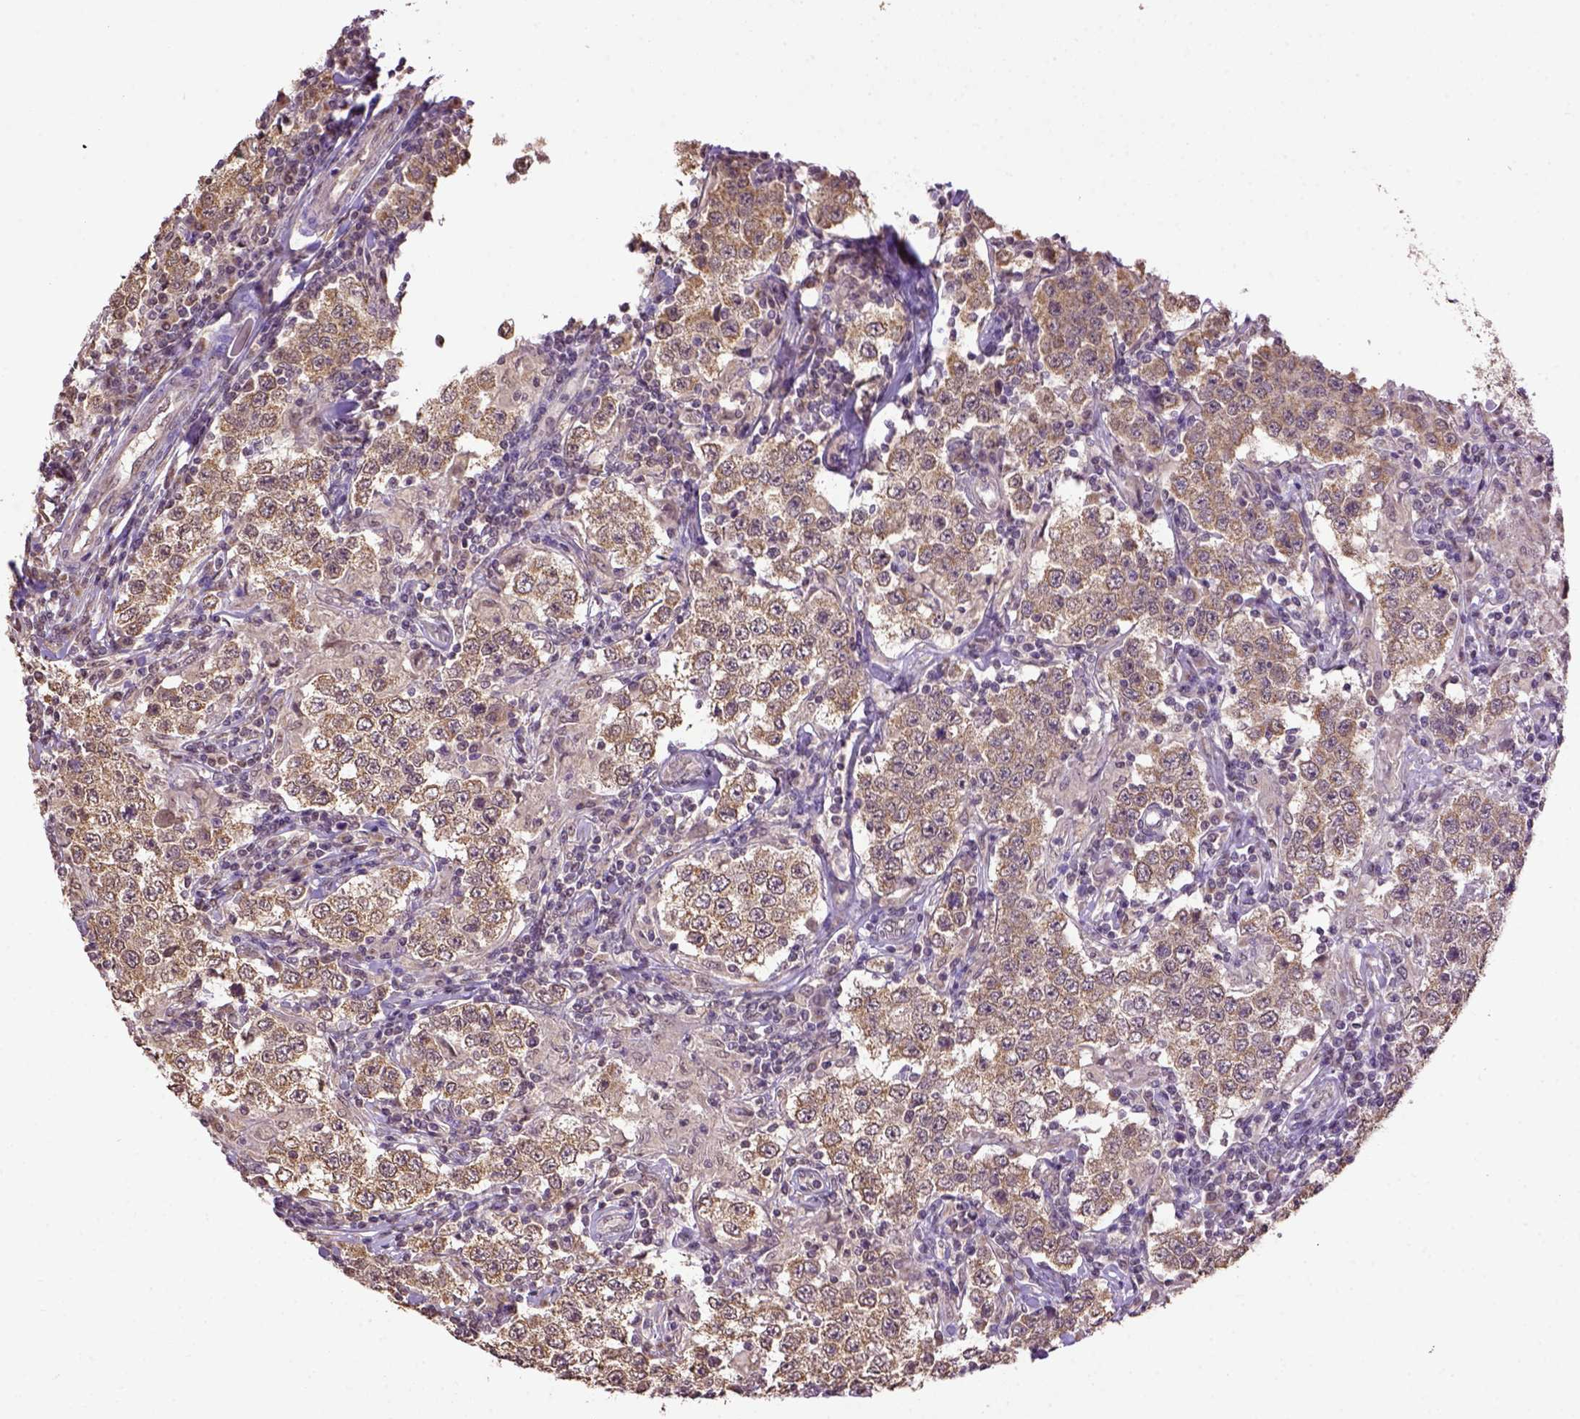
{"staining": {"intensity": "moderate", "quantity": "<25%", "location": "cytoplasmic/membranous"}, "tissue": "testis cancer", "cell_type": "Tumor cells", "image_type": "cancer", "snomed": [{"axis": "morphology", "description": "Seminoma, NOS"}, {"axis": "morphology", "description": "Carcinoma, Embryonal, NOS"}, {"axis": "topography", "description": "Testis"}], "caption": "Protein expression analysis of human testis cancer reveals moderate cytoplasmic/membranous expression in about <25% of tumor cells.", "gene": "WDR17", "patient": {"sex": "male", "age": 41}}